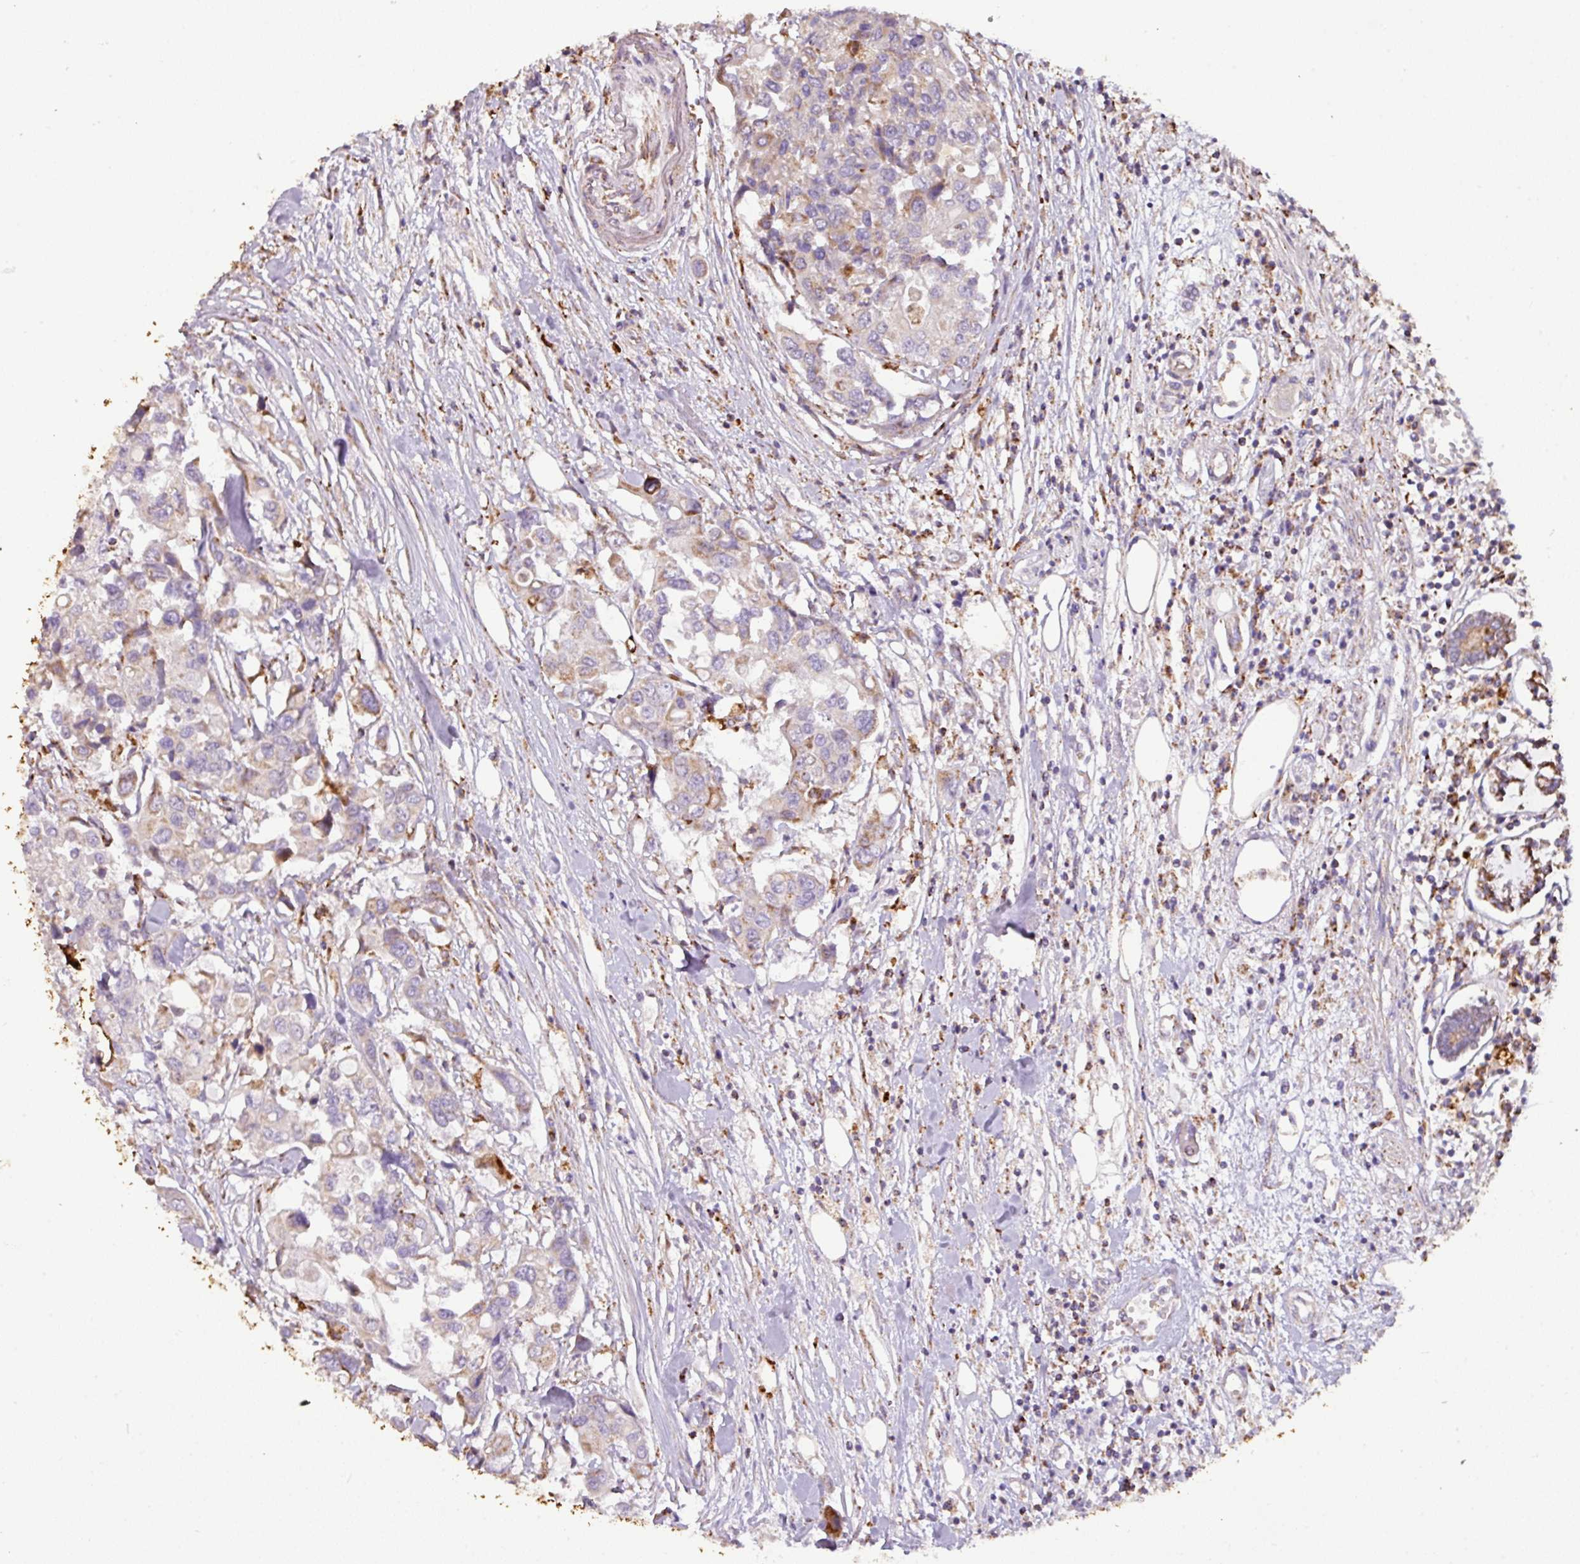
{"staining": {"intensity": "weak", "quantity": "<25%", "location": "cytoplasmic/membranous"}, "tissue": "colorectal cancer", "cell_type": "Tumor cells", "image_type": "cancer", "snomed": [{"axis": "morphology", "description": "Adenocarcinoma, NOS"}, {"axis": "topography", "description": "Colon"}], "caption": "The image demonstrates no significant positivity in tumor cells of adenocarcinoma (colorectal).", "gene": "SQOR", "patient": {"sex": "male", "age": 77}}